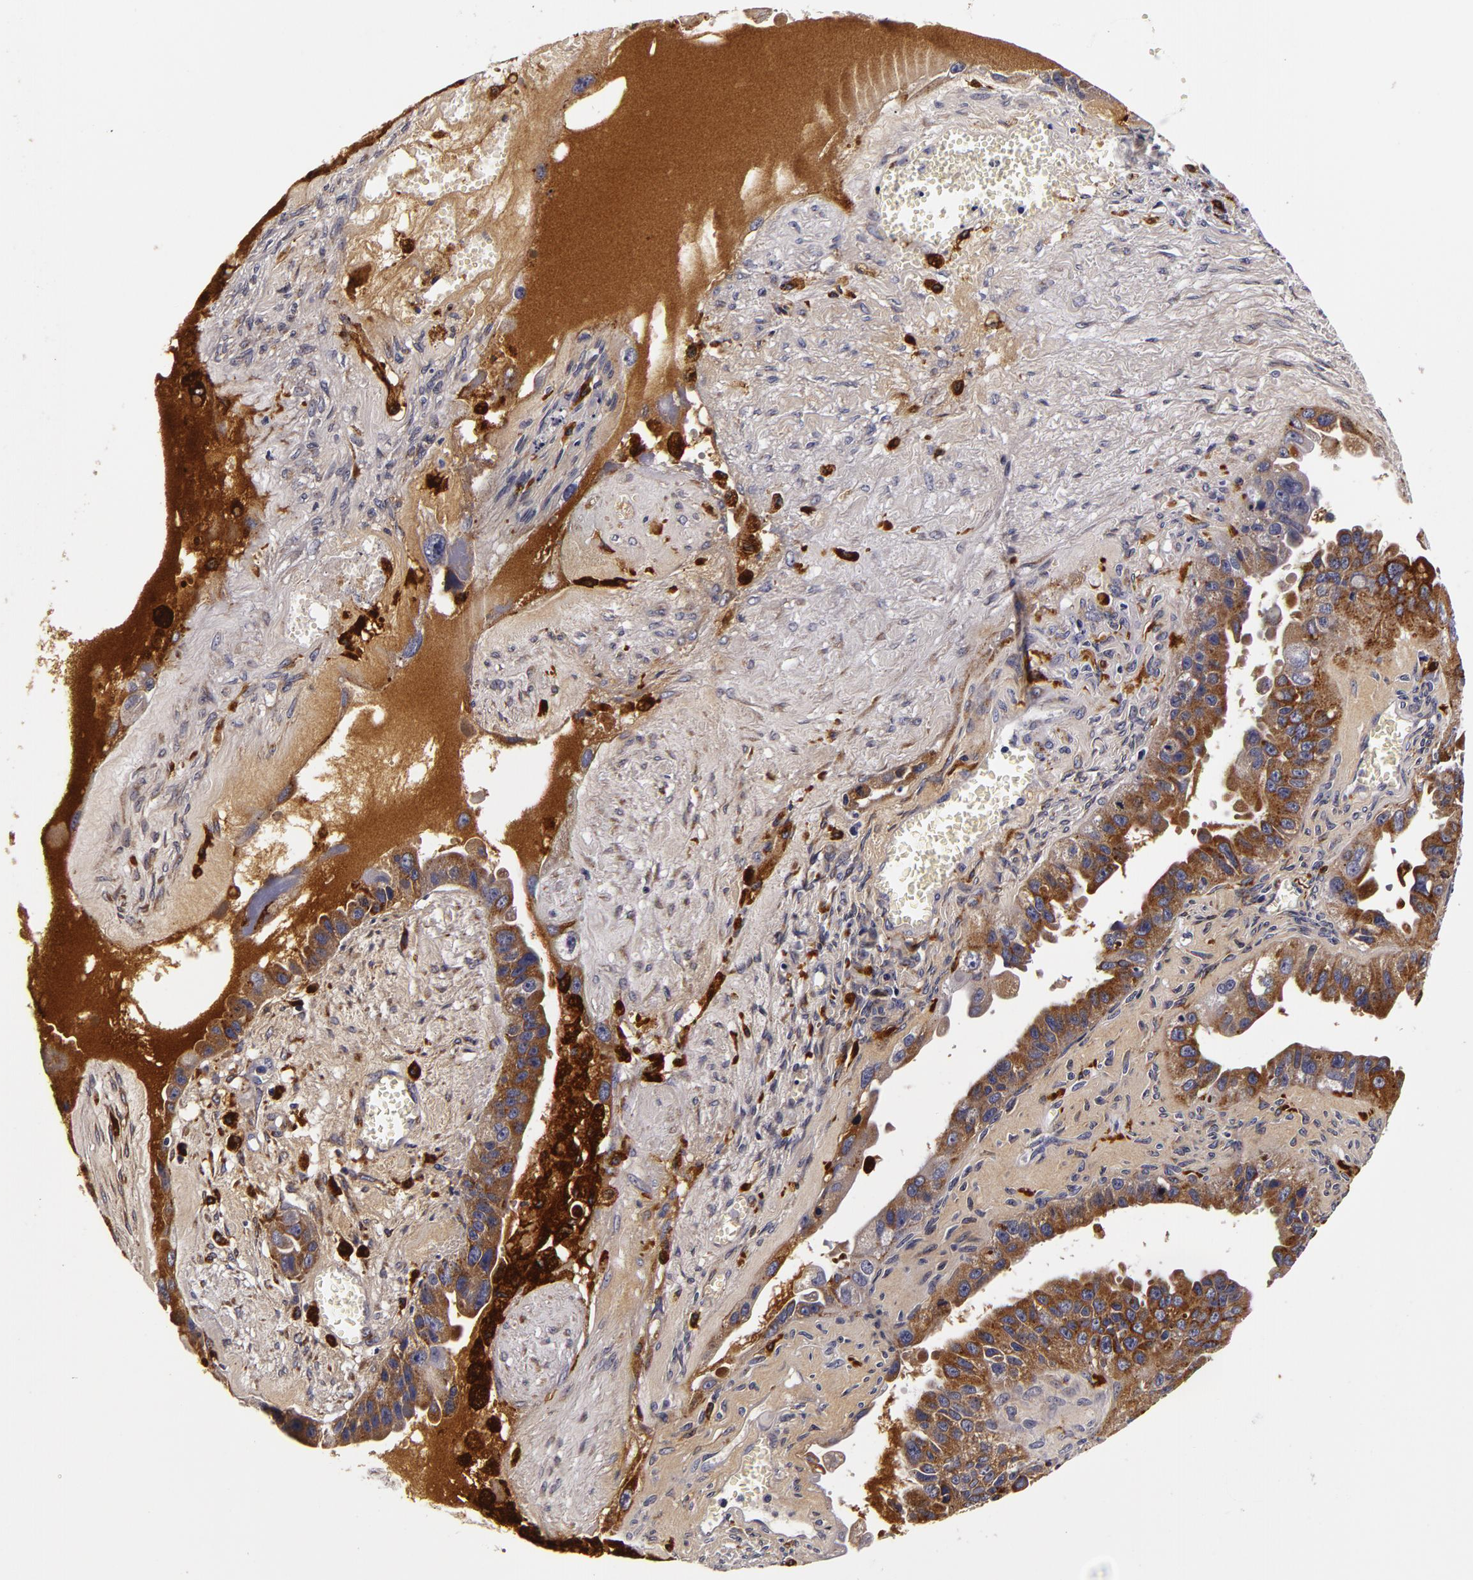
{"staining": {"intensity": "moderate", "quantity": ">75%", "location": "cytoplasmic/membranous"}, "tissue": "ovarian cancer", "cell_type": "Tumor cells", "image_type": "cancer", "snomed": [{"axis": "morphology", "description": "Carcinoma, endometroid"}, {"axis": "topography", "description": "Ovary"}], "caption": "A brown stain shows moderate cytoplasmic/membranous expression of a protein in human ovarian cancer tumor cells.", "gene": "LGALS3BP", "patient": {"sex": "female", "age": 85}}